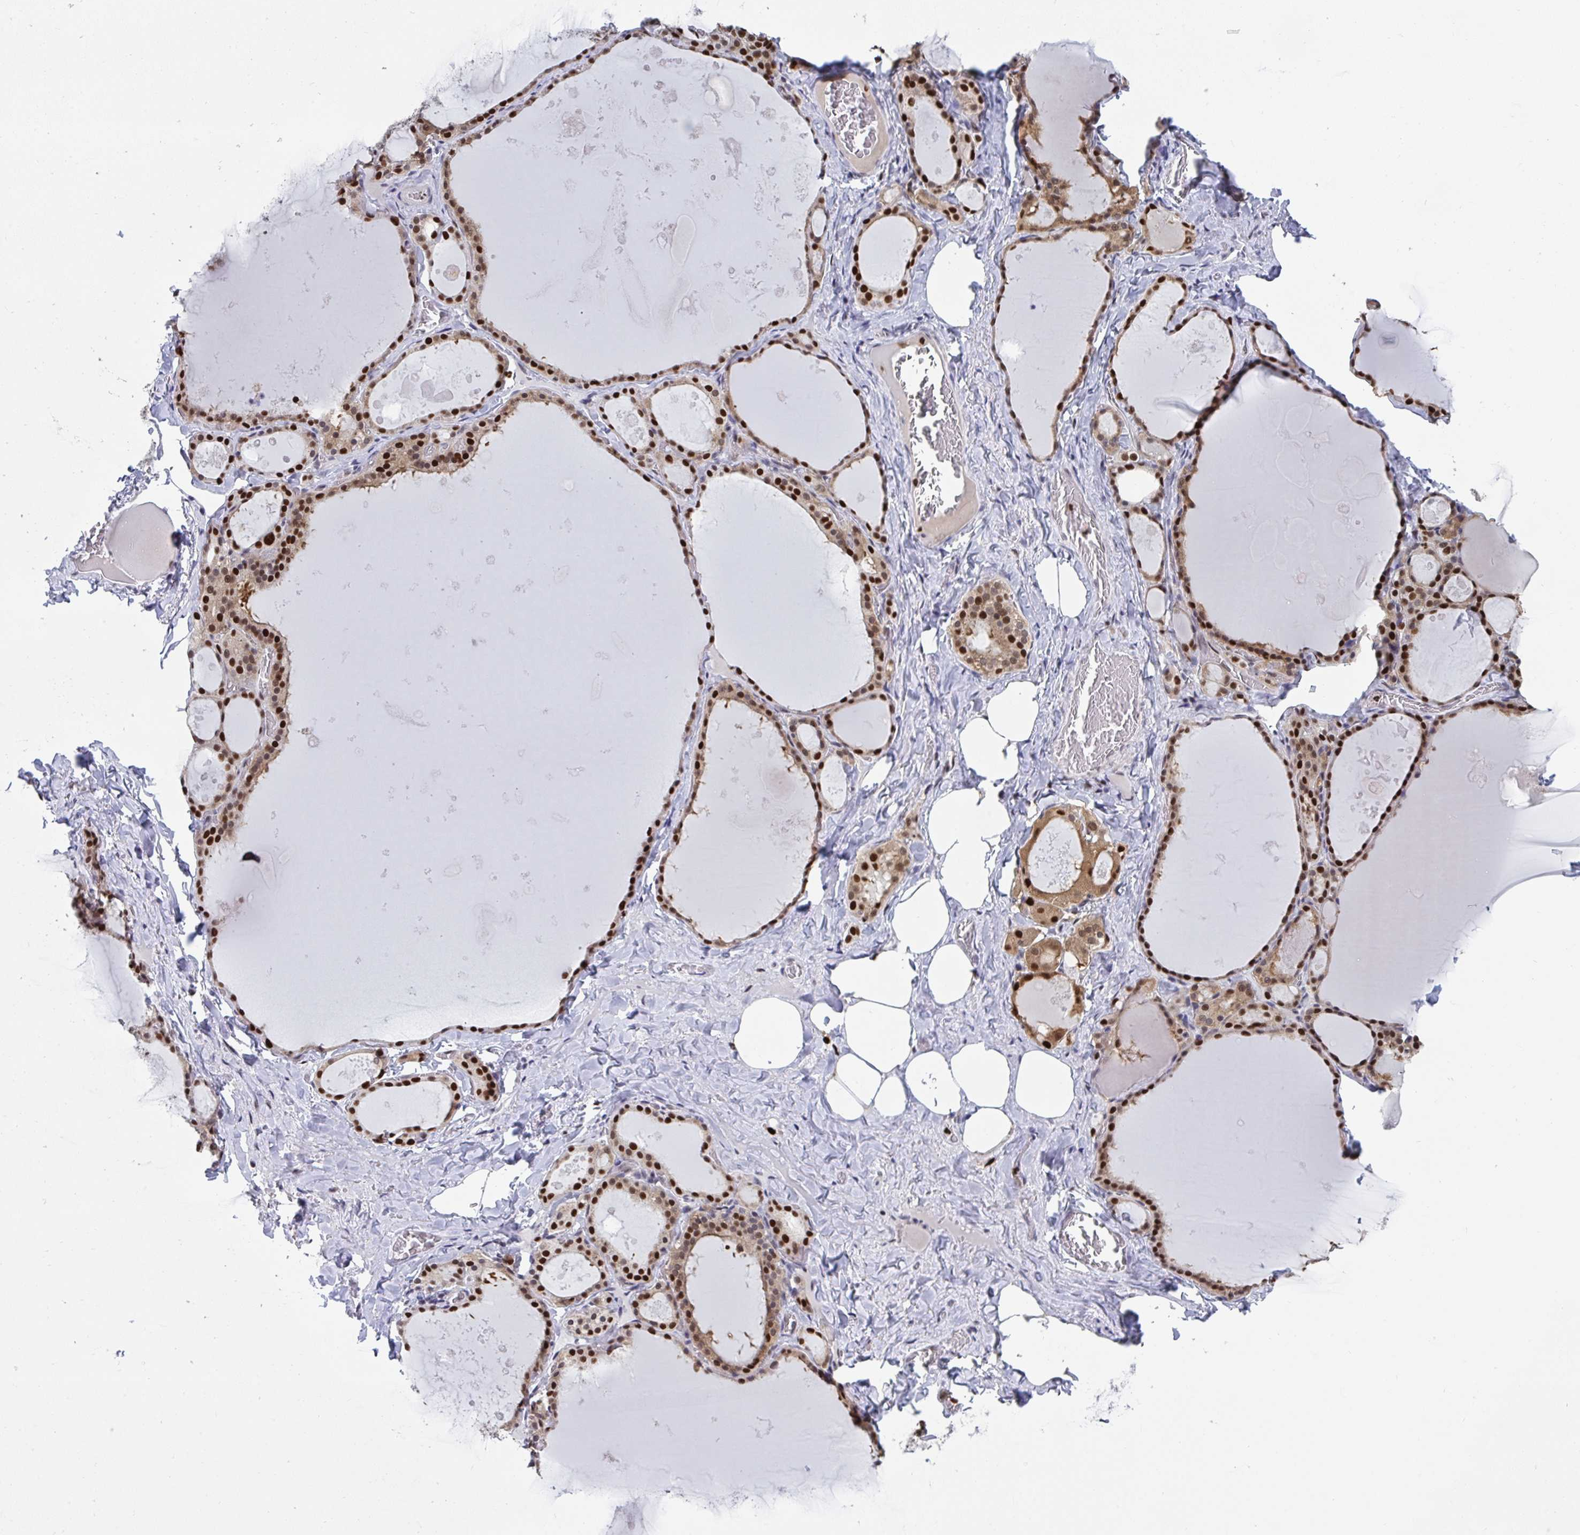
{"staining": {"intensity": "strong", "quantity": ">75%", "location": "nuclear"}, "tissue": "thyroid gland", "cell_type": "Glandular cells", "image_type": "normal", "snomed": [{"axis": "morphology", "description": "Normal tissue, NOS"}, {"axis": "topography", "description": "Thyroid gland"}], "caption": "Human thyroid gland stained with a brown dye reveals strong nuclear positive expression in about >75% of glandular cells.", "gene": "JDP2", "patient": {"sex": "male", "age": 56}}